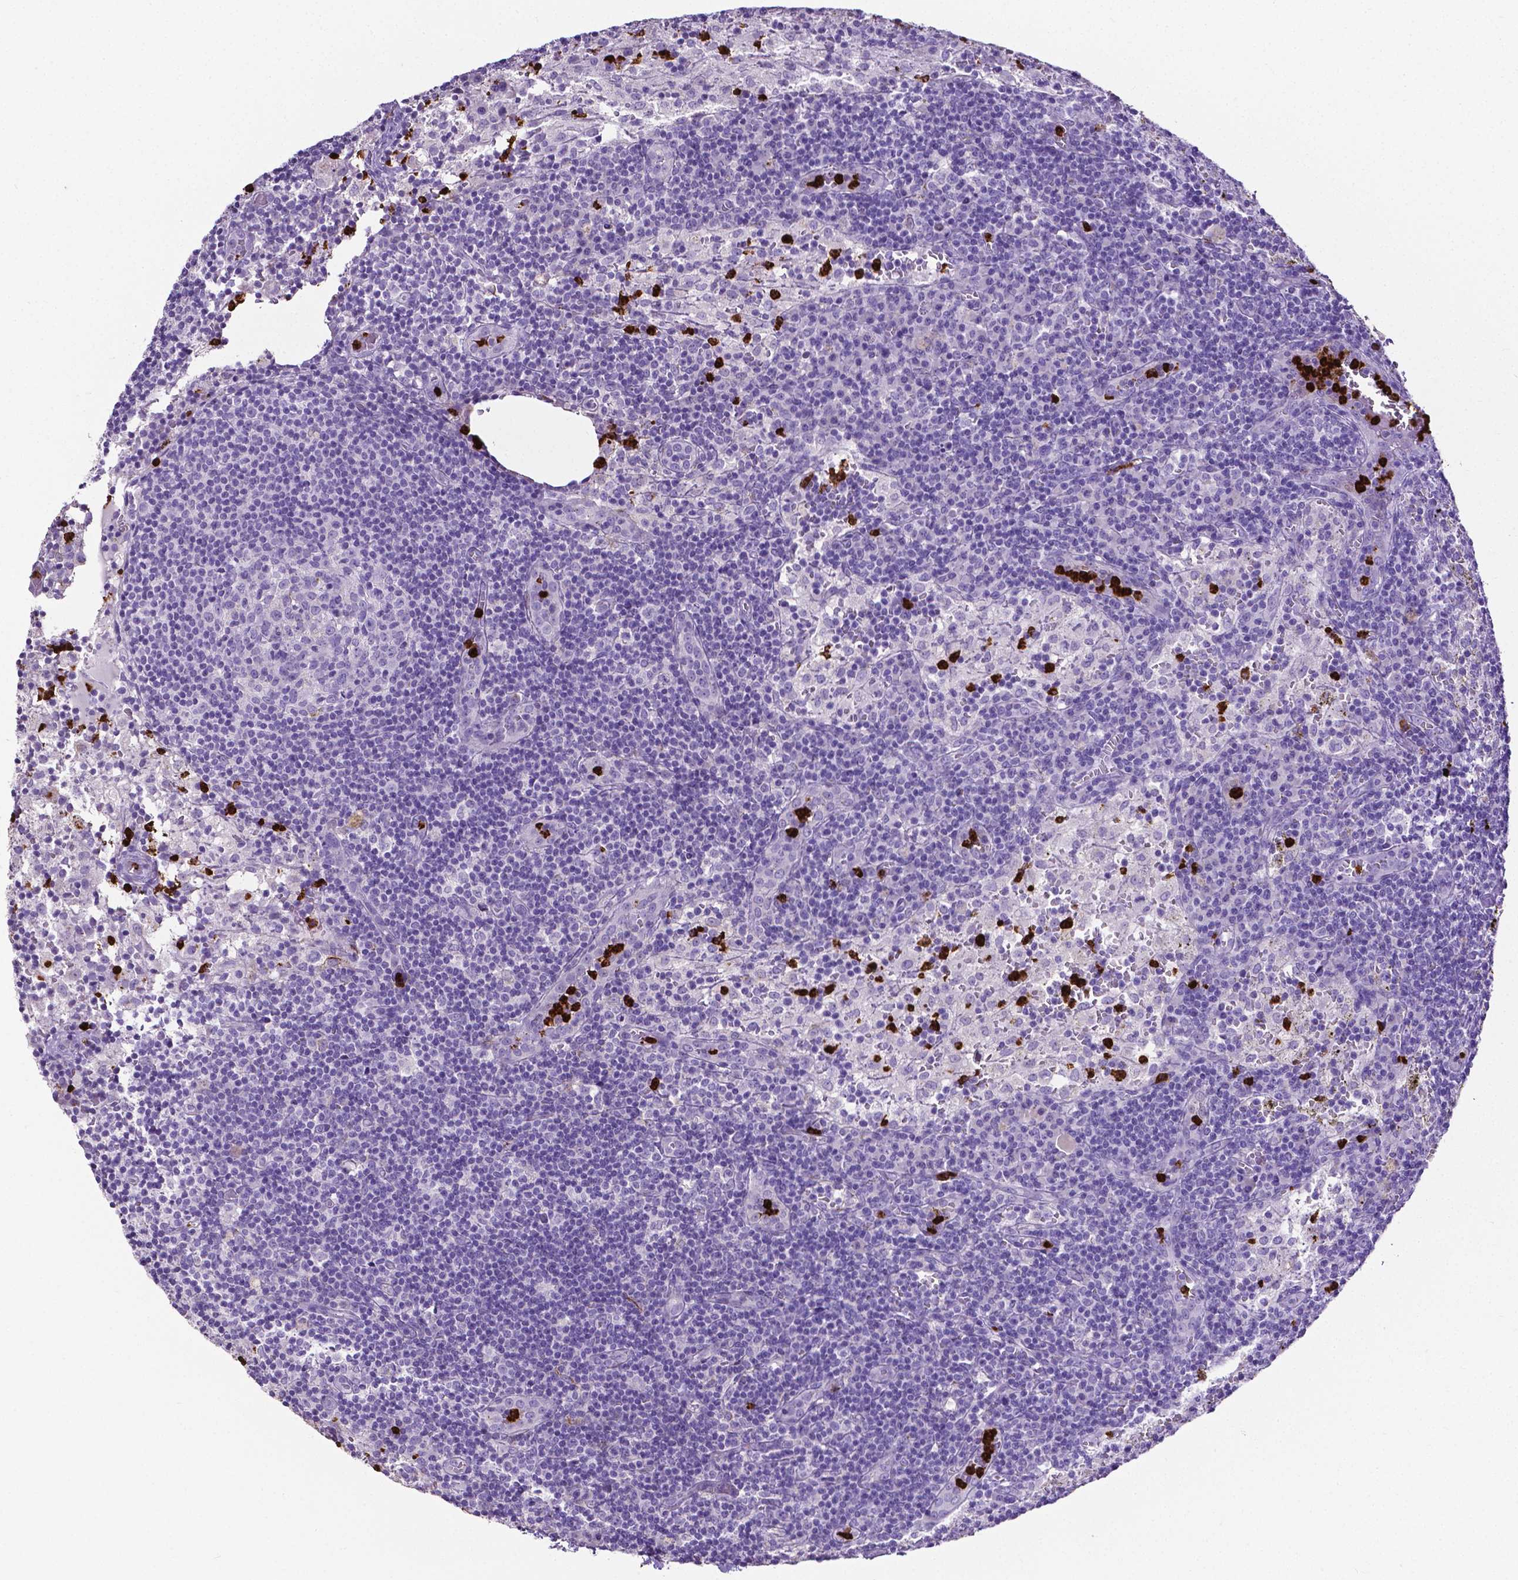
{"staining": {"intensity": "strong", "quantity": "<25%", "location": "cytoplasmic/membranous"}, "tissue": "lymph node", "cell_type": "Non-germinal center cells", "image_type": "normal", "snomed": [{"axis": "morphology", "description": "Normal tissue, NOS"}, {"axis": "topography", "description": "Lymph node"}], "caption": "Immunohistochemistry micrograph of benign lymph node stained for a protein (brown), which reveals medium levels of strong cytoplasmic/membranous staining in about <25% of non-germinal center cells.", "gene": "MMP9", "patient": {"sex": "male", "age": 62}}